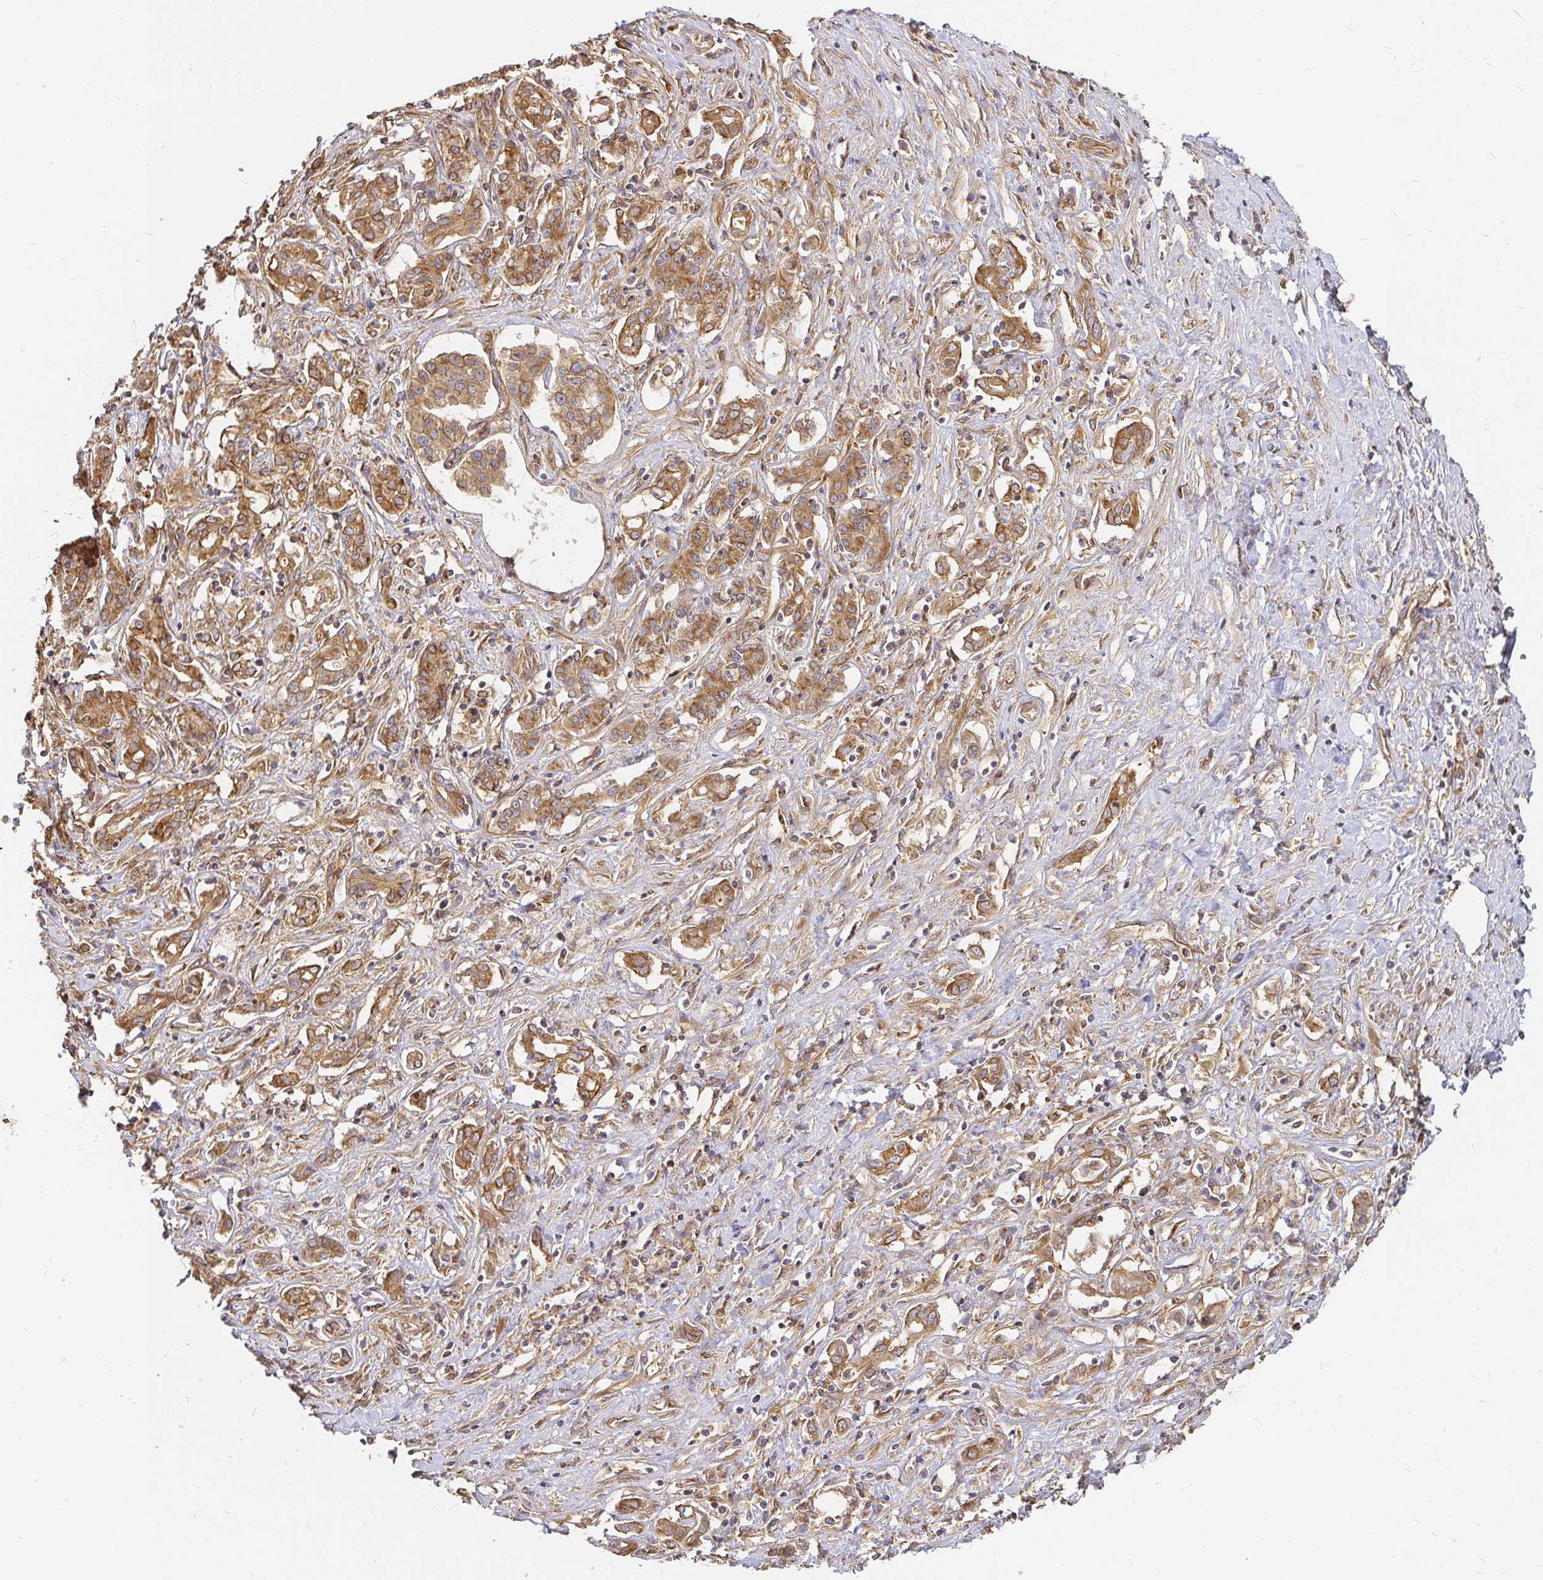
{"staining": {"intensity": "moderate", "quantity": ">75%", "location": "cytoplasmic/membranous"}, "tissue": "pancreatic cancer", "cell_type": "Tumor cells", "image_type": "cancer", "snomed": [{"axis": "morphology", "description": "Adenocarcinoma, NOS"}, {"axis": "topography", "description": "Pancreas"}], "caption": "Immunohistochemical staining of human pancreatic cancer (adenocarcinoma) demonstrates moderate cytoplasmic/membranous protein positivity in about >75% of tumor cells. Ihc stains the protein of interest in brown and the nuclei are stained blue.", "gene": "KIF5B", "patient": {"sex": "male", "age": 63}}